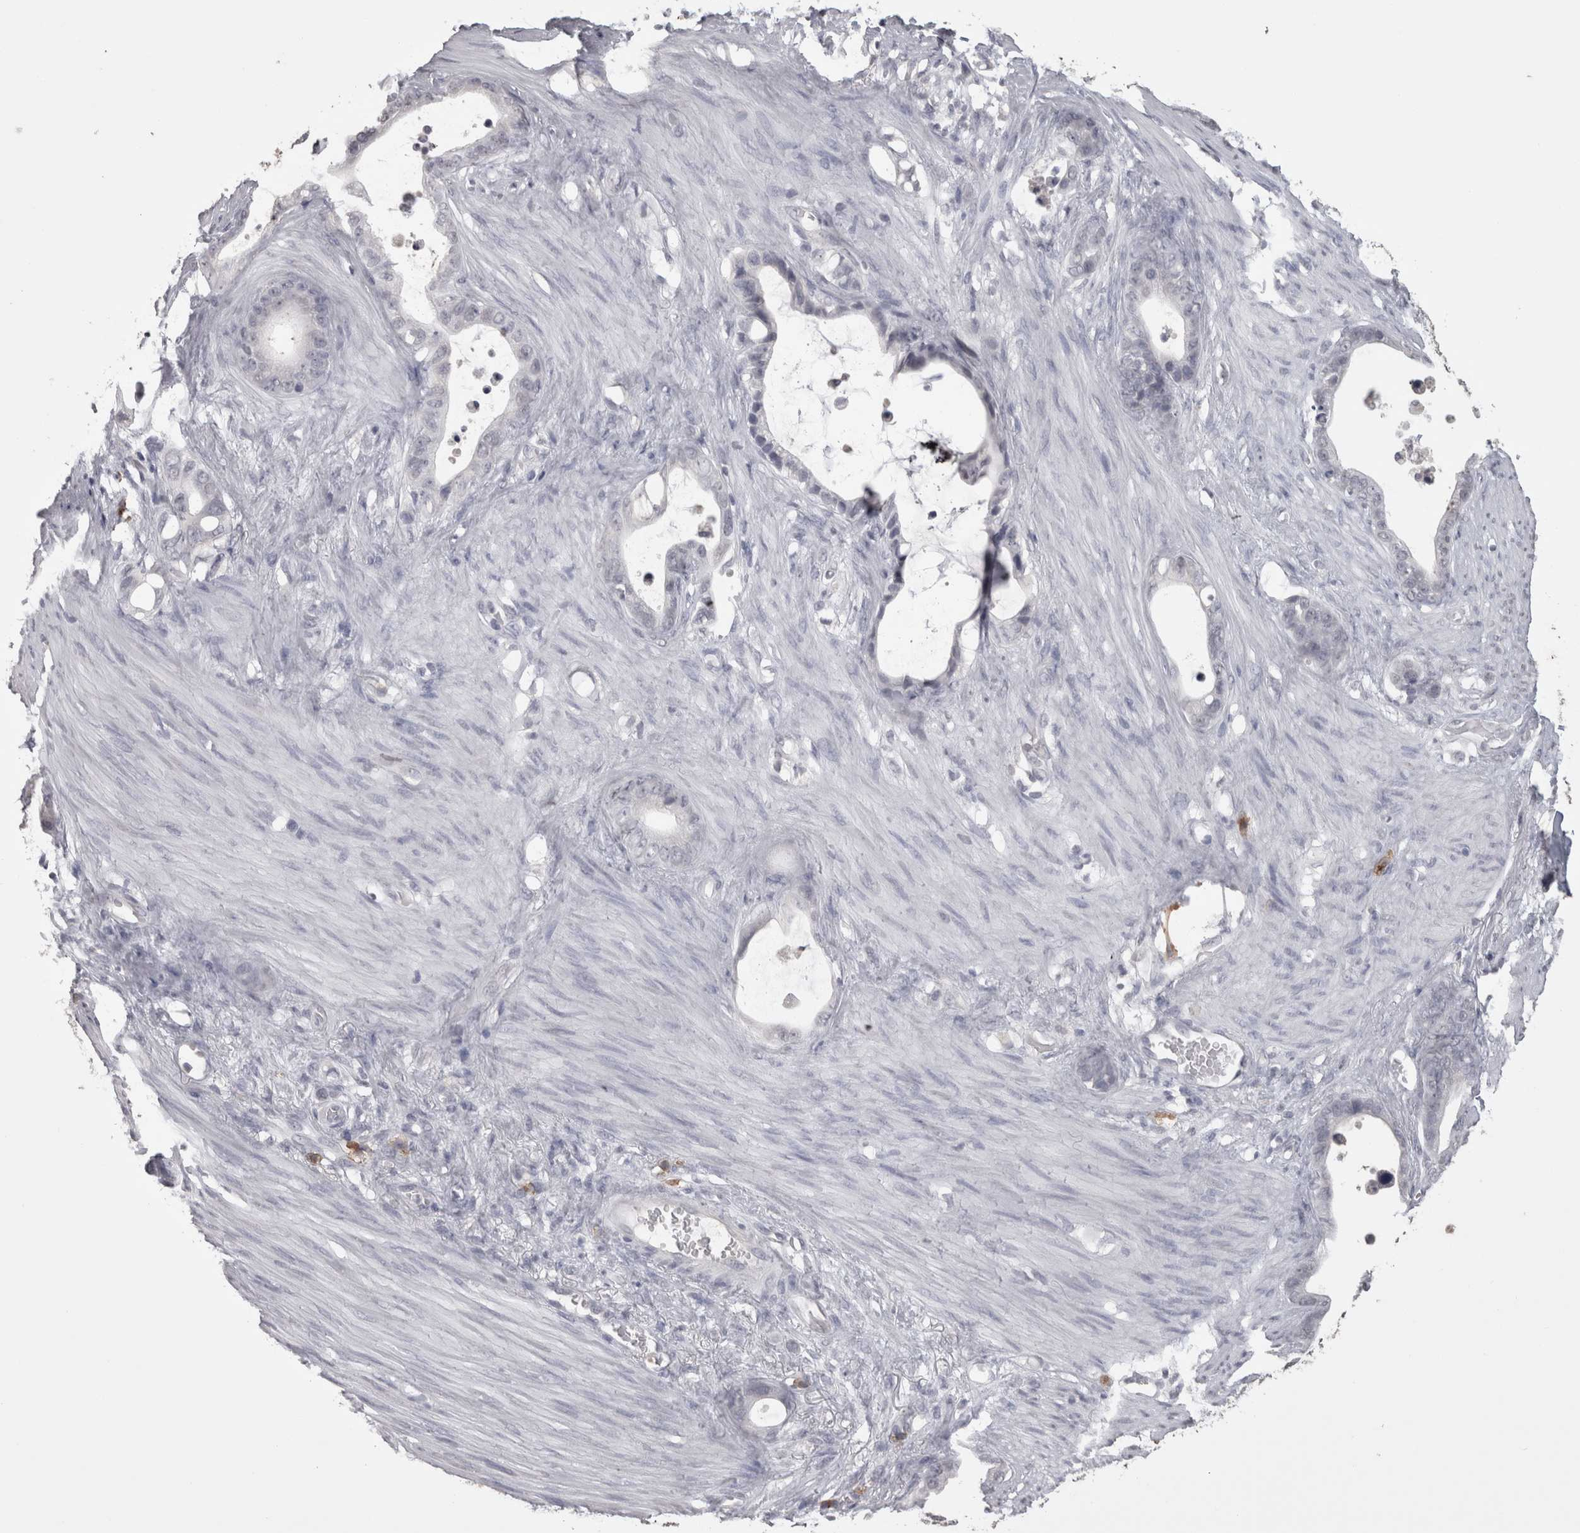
{"staining": {"intensity": "negative", "quantity": "none", "location": "none"}, "tissue": "stomach cancer", "cell_type": "Tumor cells", "image_type": "cancer", "snomed": [{"axis": "morphology", "description": "Adenocarcinoma, NOS"}, {"axis": "topography", "description": "Stomach"}], "caption": "Immunohistochemistry of human stomach cancer (adenocarcinoma) displays no positivity in tumor cells.", "gene": "LAX1", "patient": {"sex": "female", "age": 75}}